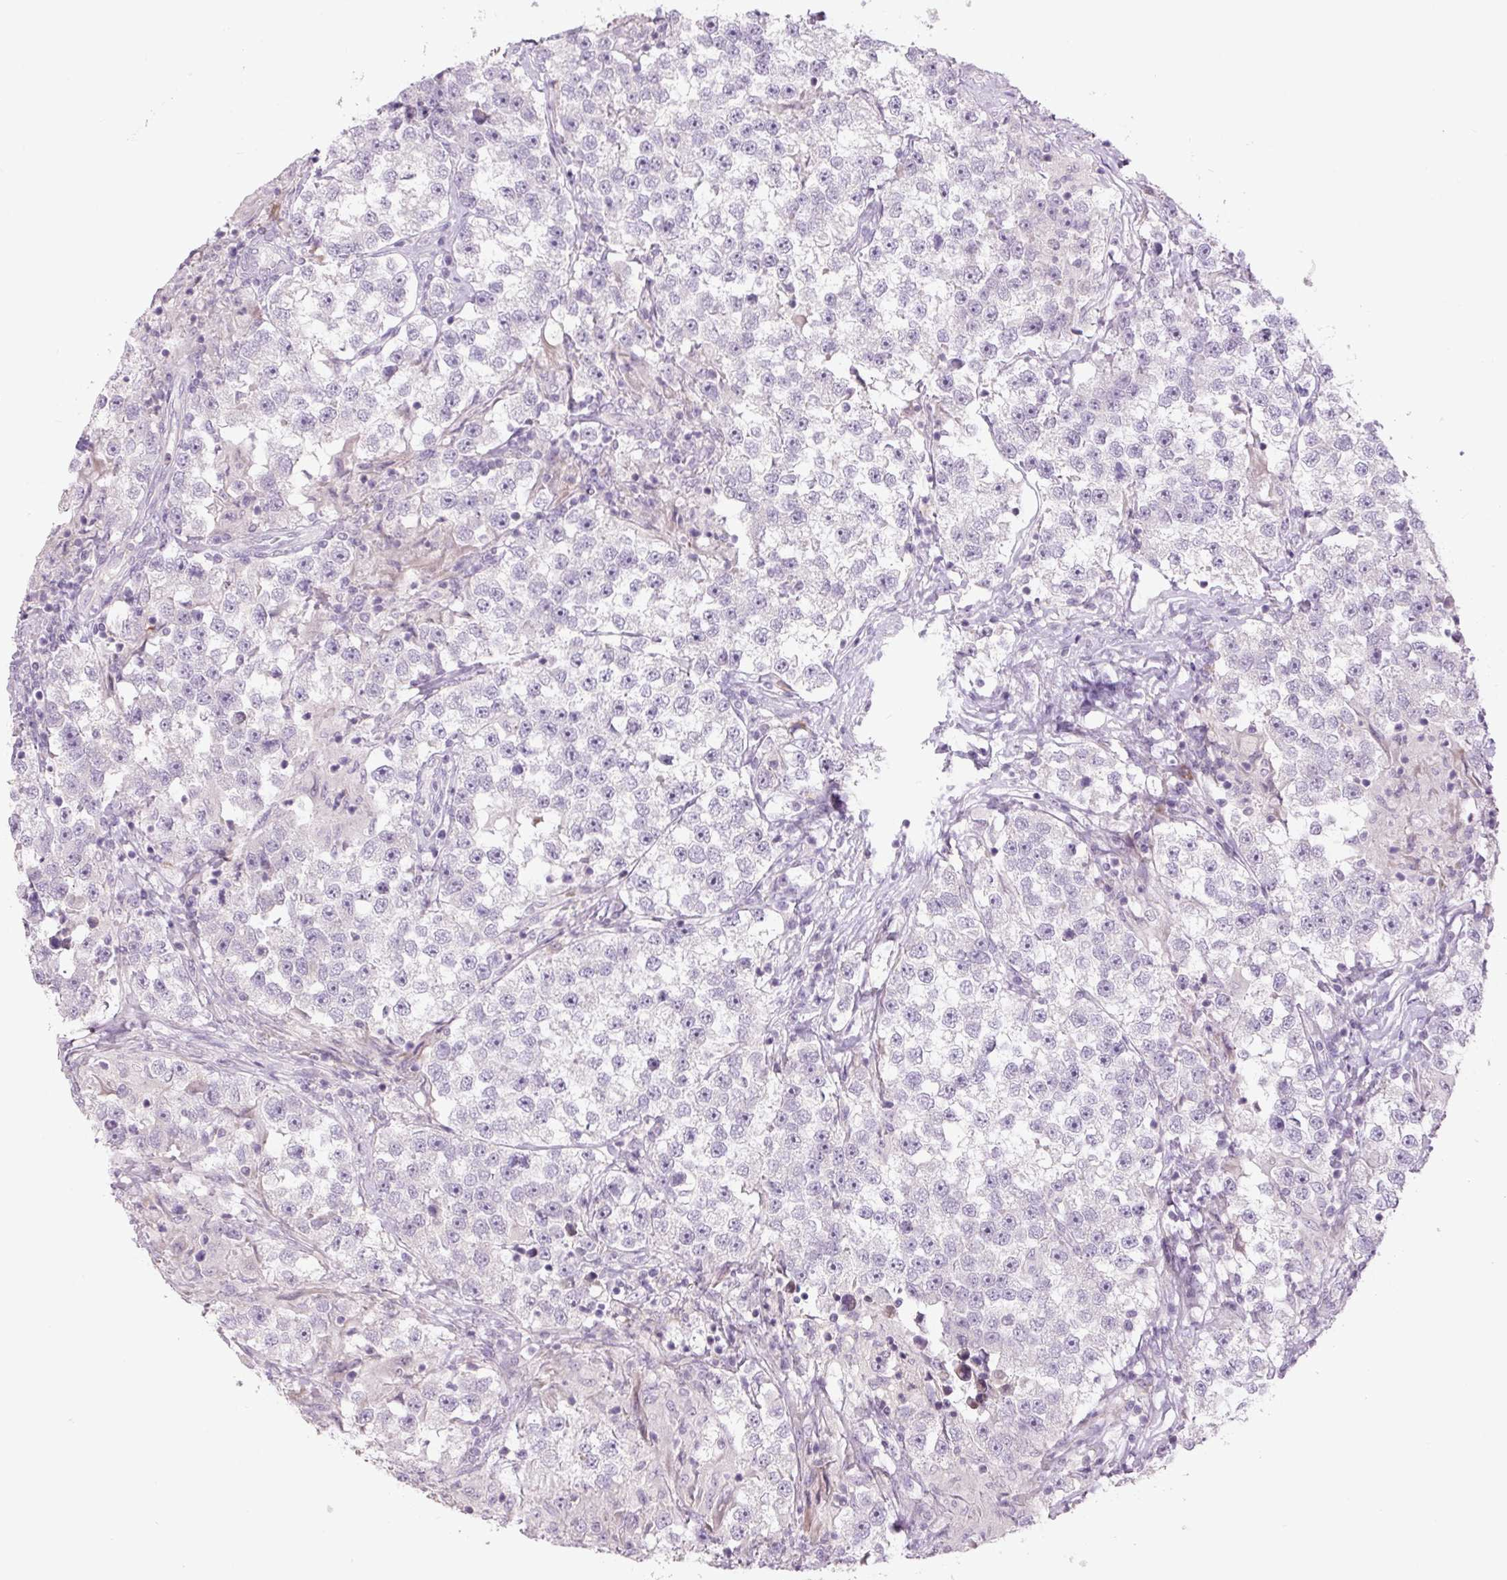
{"staining": {"intensity": "negative", "quantity": "none", "location": "none"}, "tissue": "testis cancer", "cell_type": "Tumor cells", "image_type": "cancer", "snomed": [{"axis": "morphology", "description": "Seminoma, NOS"}, {"axis": "topography", "description": "Testis"}], "caption": "DAB immunohistochemical staining of human testis seminoma shows no significant positivity in tumor cells. (DAB immunohistochemistry with hematoxylin counter stain).", "gene": "TMEM100", "patient": {"sex": "male", "age": 46}}